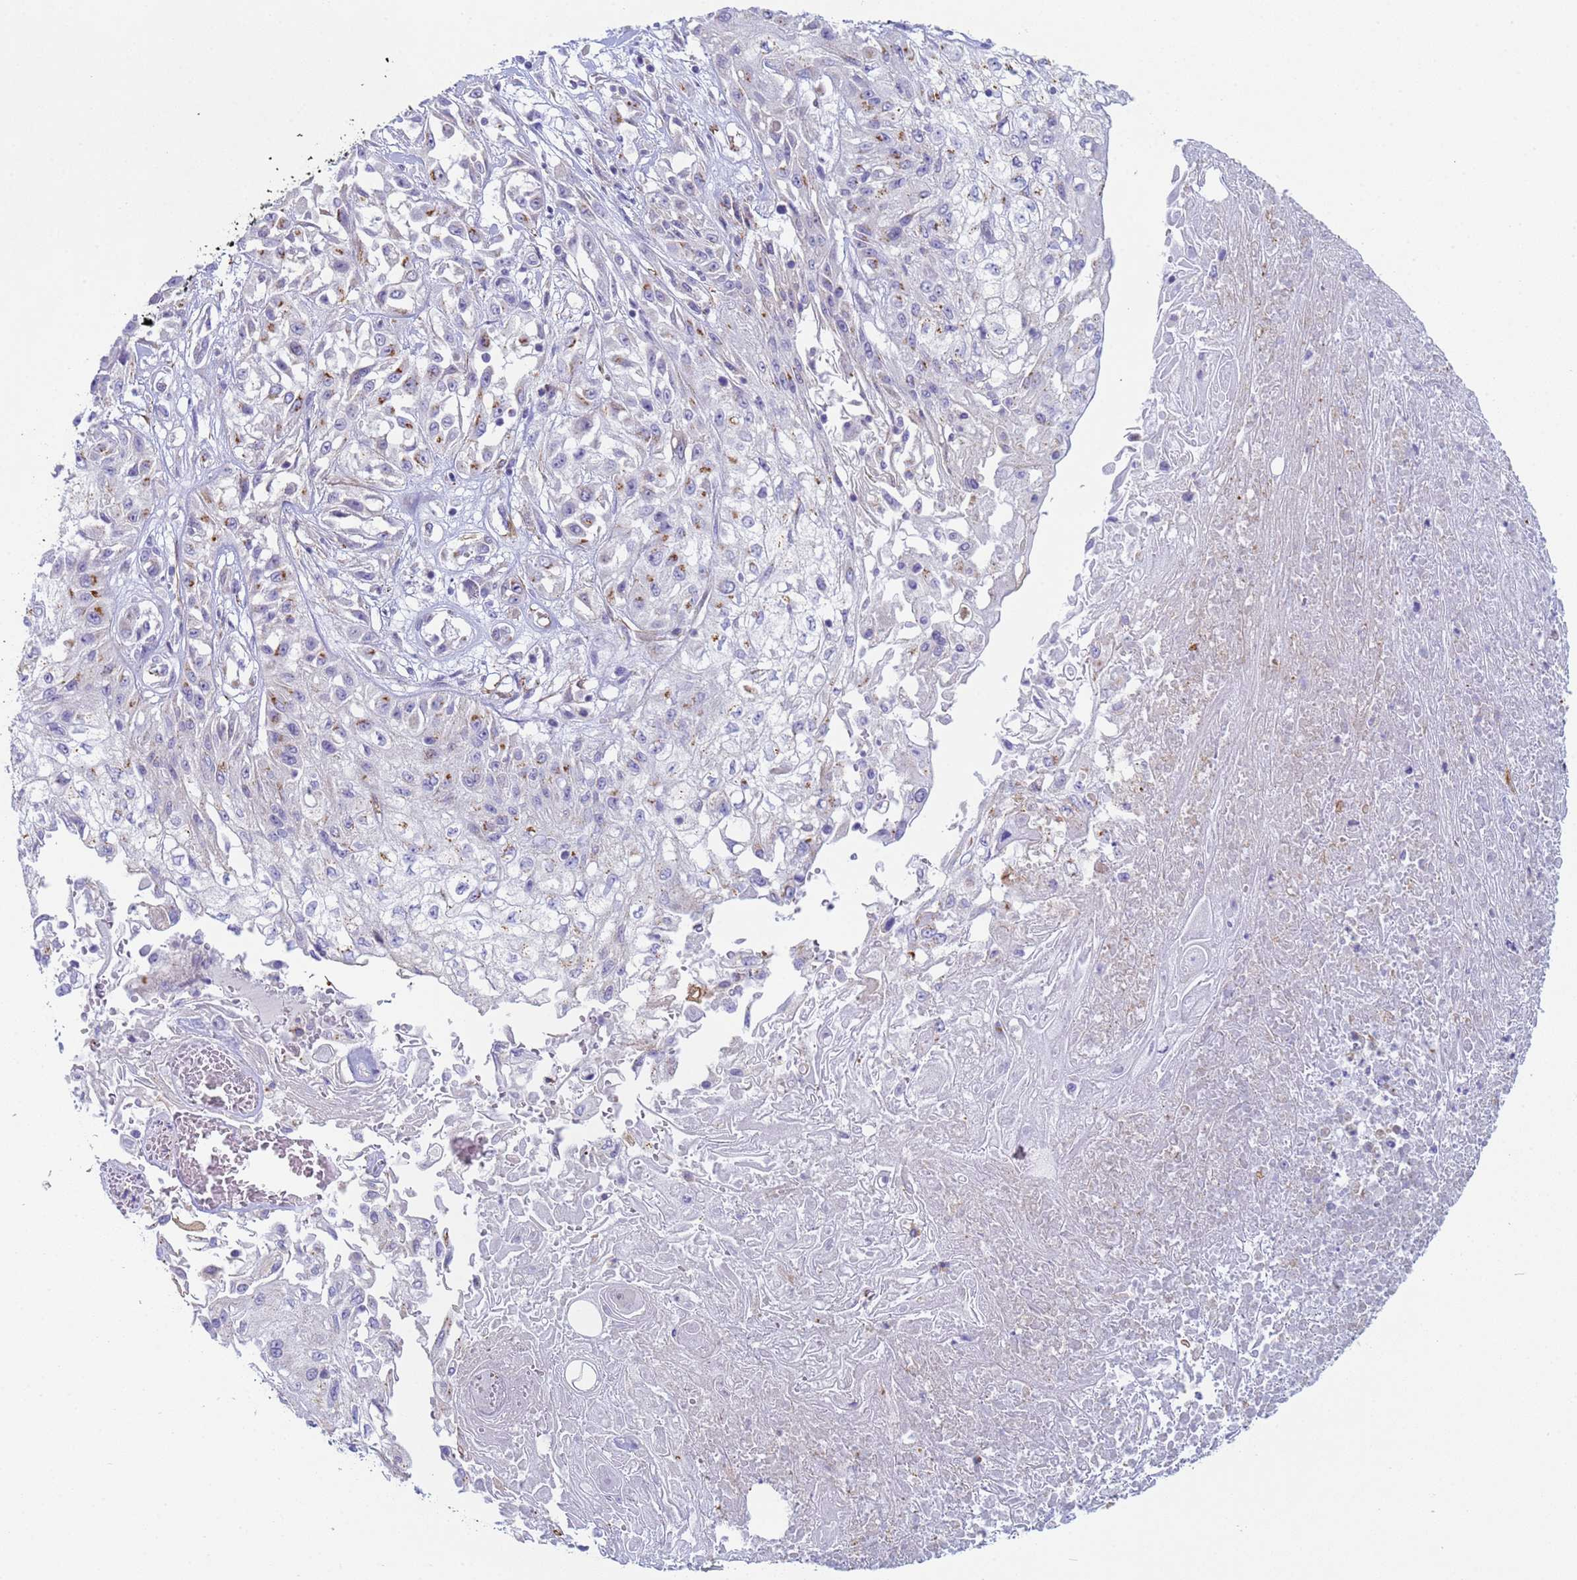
{"staining": {"intensity": "moderate", "quantity": "25%-75%", "location": "cytoplasmic/membranous"}, "tissue": "skin cancer", "cell_type": "Tumor cells", "image_type": "cancer", "snomed": [{"axis": "morphology", "description": "Squamous cell carcinoma, NOS"}, {"axis": "morphology", "description": "Squamous cell carcinoma, metastatic, NOS"}, {"axis": "topography", "description": "Skin"}, {"axis": "topography", "description": "Lymph node"}], "caption": "A medium amount of moderate cytoplasmic/membranous expression is appreciated in about 25%-75% of tumor cells in skin cancer (squamous cell carcinoma) tissue.", "gene": "CR1", "patient": {"sex": "male", "age": 75}}